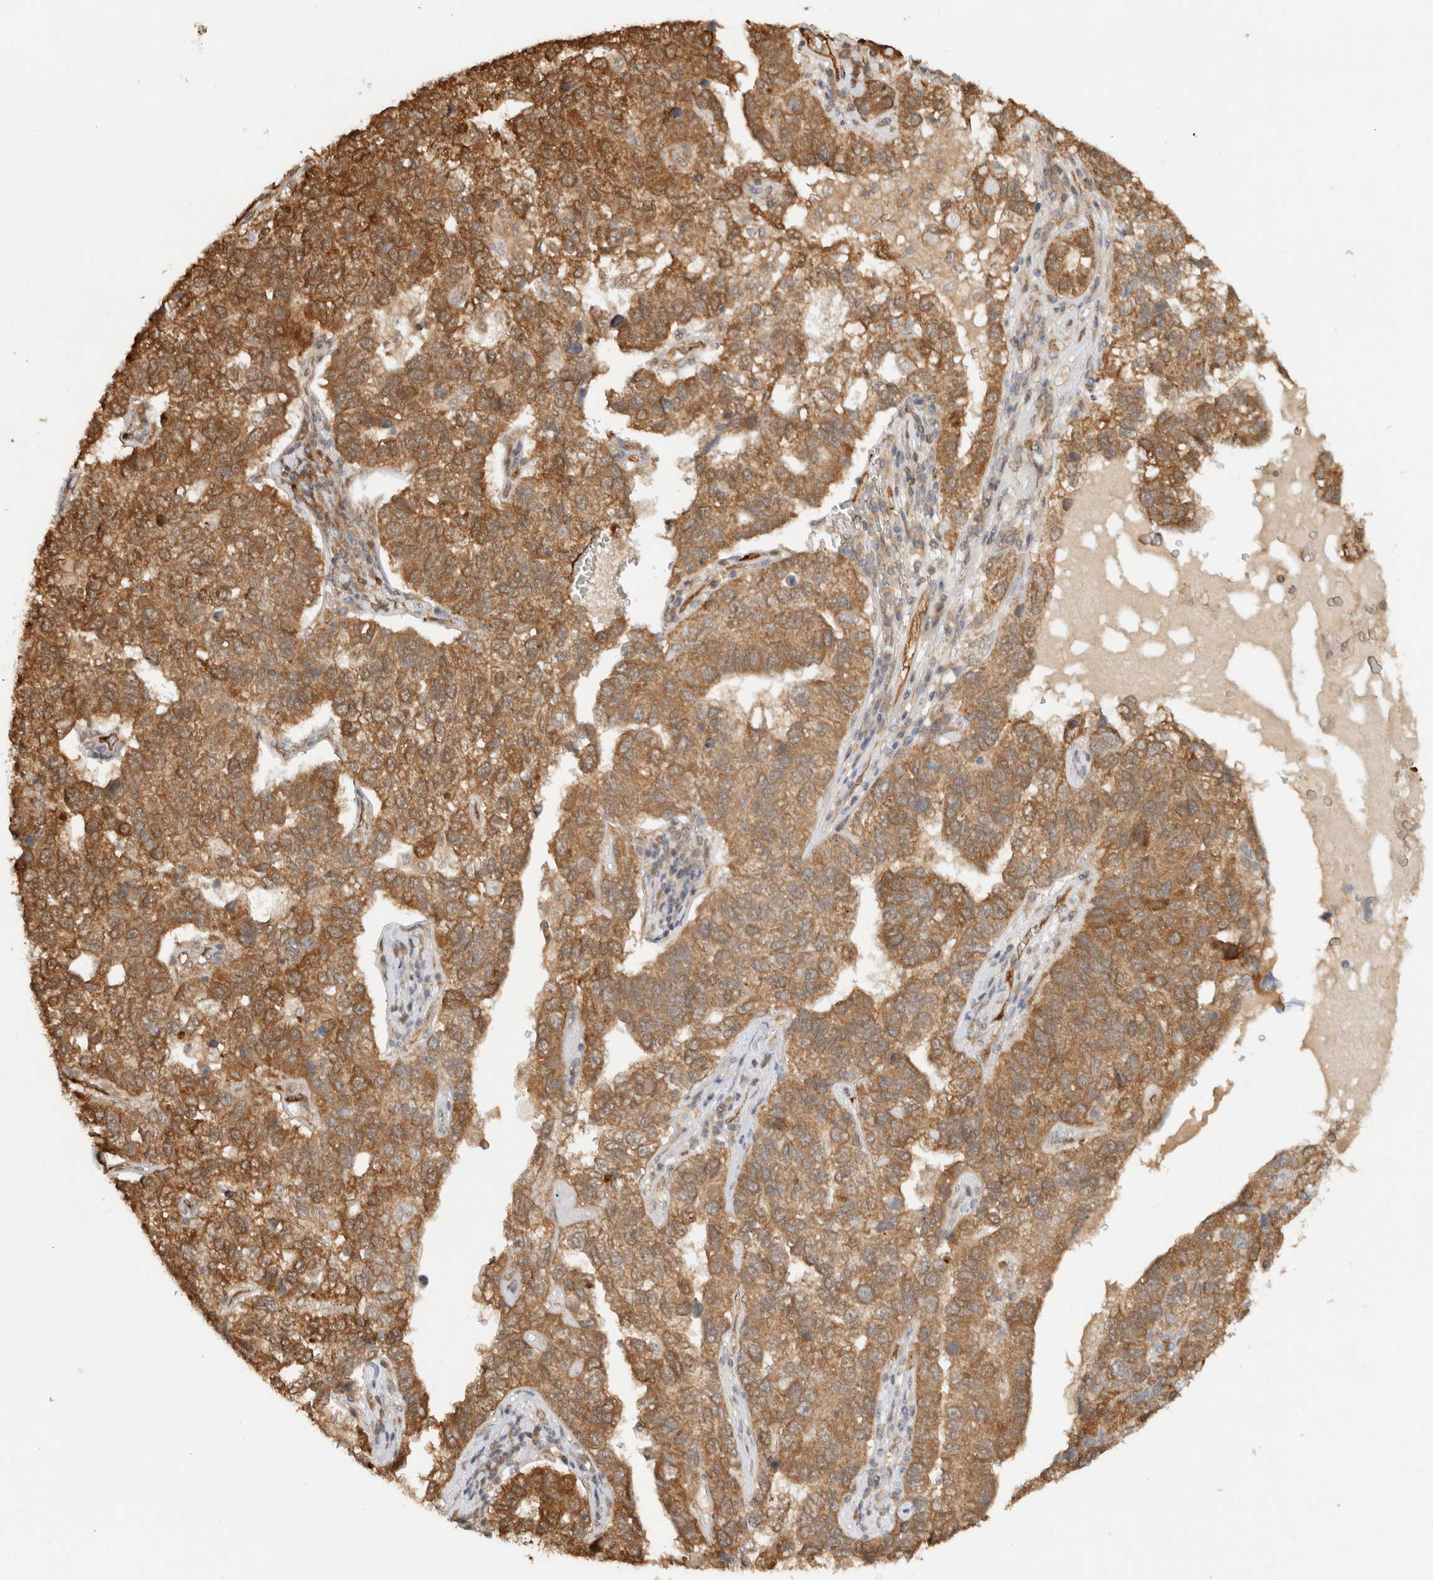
{"staining": {"intensity": "moderate", "quantity": ">75%", "location": "cytoplasmic/membranous"}, "tissue": "pancreatic cancer", "cell_type": "Tumor cells", "image_type": "cancer", "snomed": [{"axis": "morphology", "description": "Adenocarcinoma, NOS"}, {"axis": "topography", "description": "Pancreas"}], "caption": "Tumor cells demonstrate medium levels of moderate cytoplasmic/membranous staining in about >75% of cells in human pancreatic cancer. (DAB (3,3'-diaminobenzidine) IHC with brightfield microscopy, high magnification).", "gene": "CA13", "patient": {"sex": "female", "age": 61}}